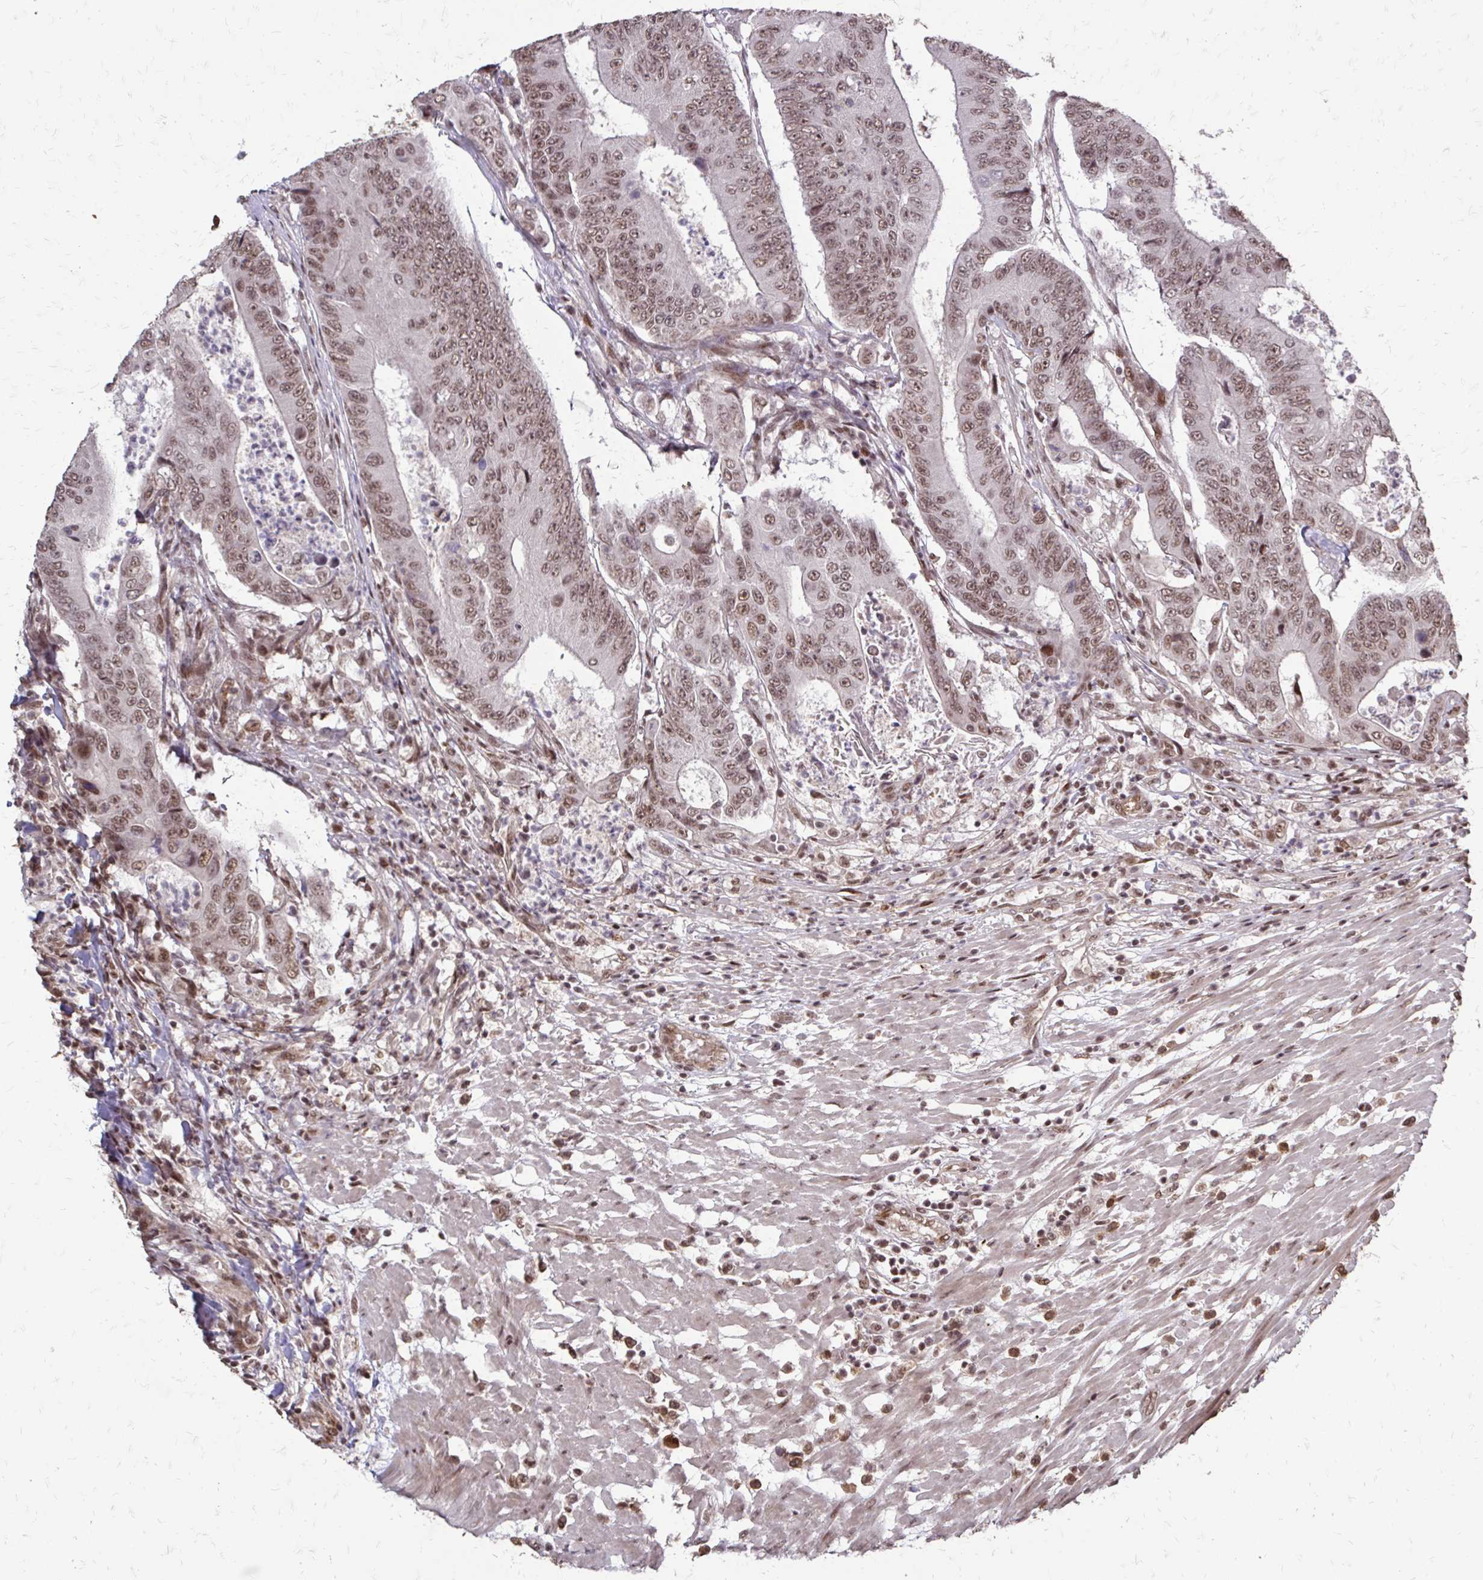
{"staining": {"intensity": "moderate", "quantity": ">75%", "location": "nuclear"}, "tissue": "colorectal cancer", "cell_type": "Tumor cells", "image_type": "cancer", "snomed": [{"axis": "morphology", "description": "Adenocarcinoma, NOS"}, {"axis": "topography", "description": "Colon"}], "caption": "Immunohistochemical staining of human colorectal adenocarcinoma reveals moderate nuclear protein staining in about >75% of tumor cells.", "gene": "SS18", "patient": {"sex": "female", "age": 48}}